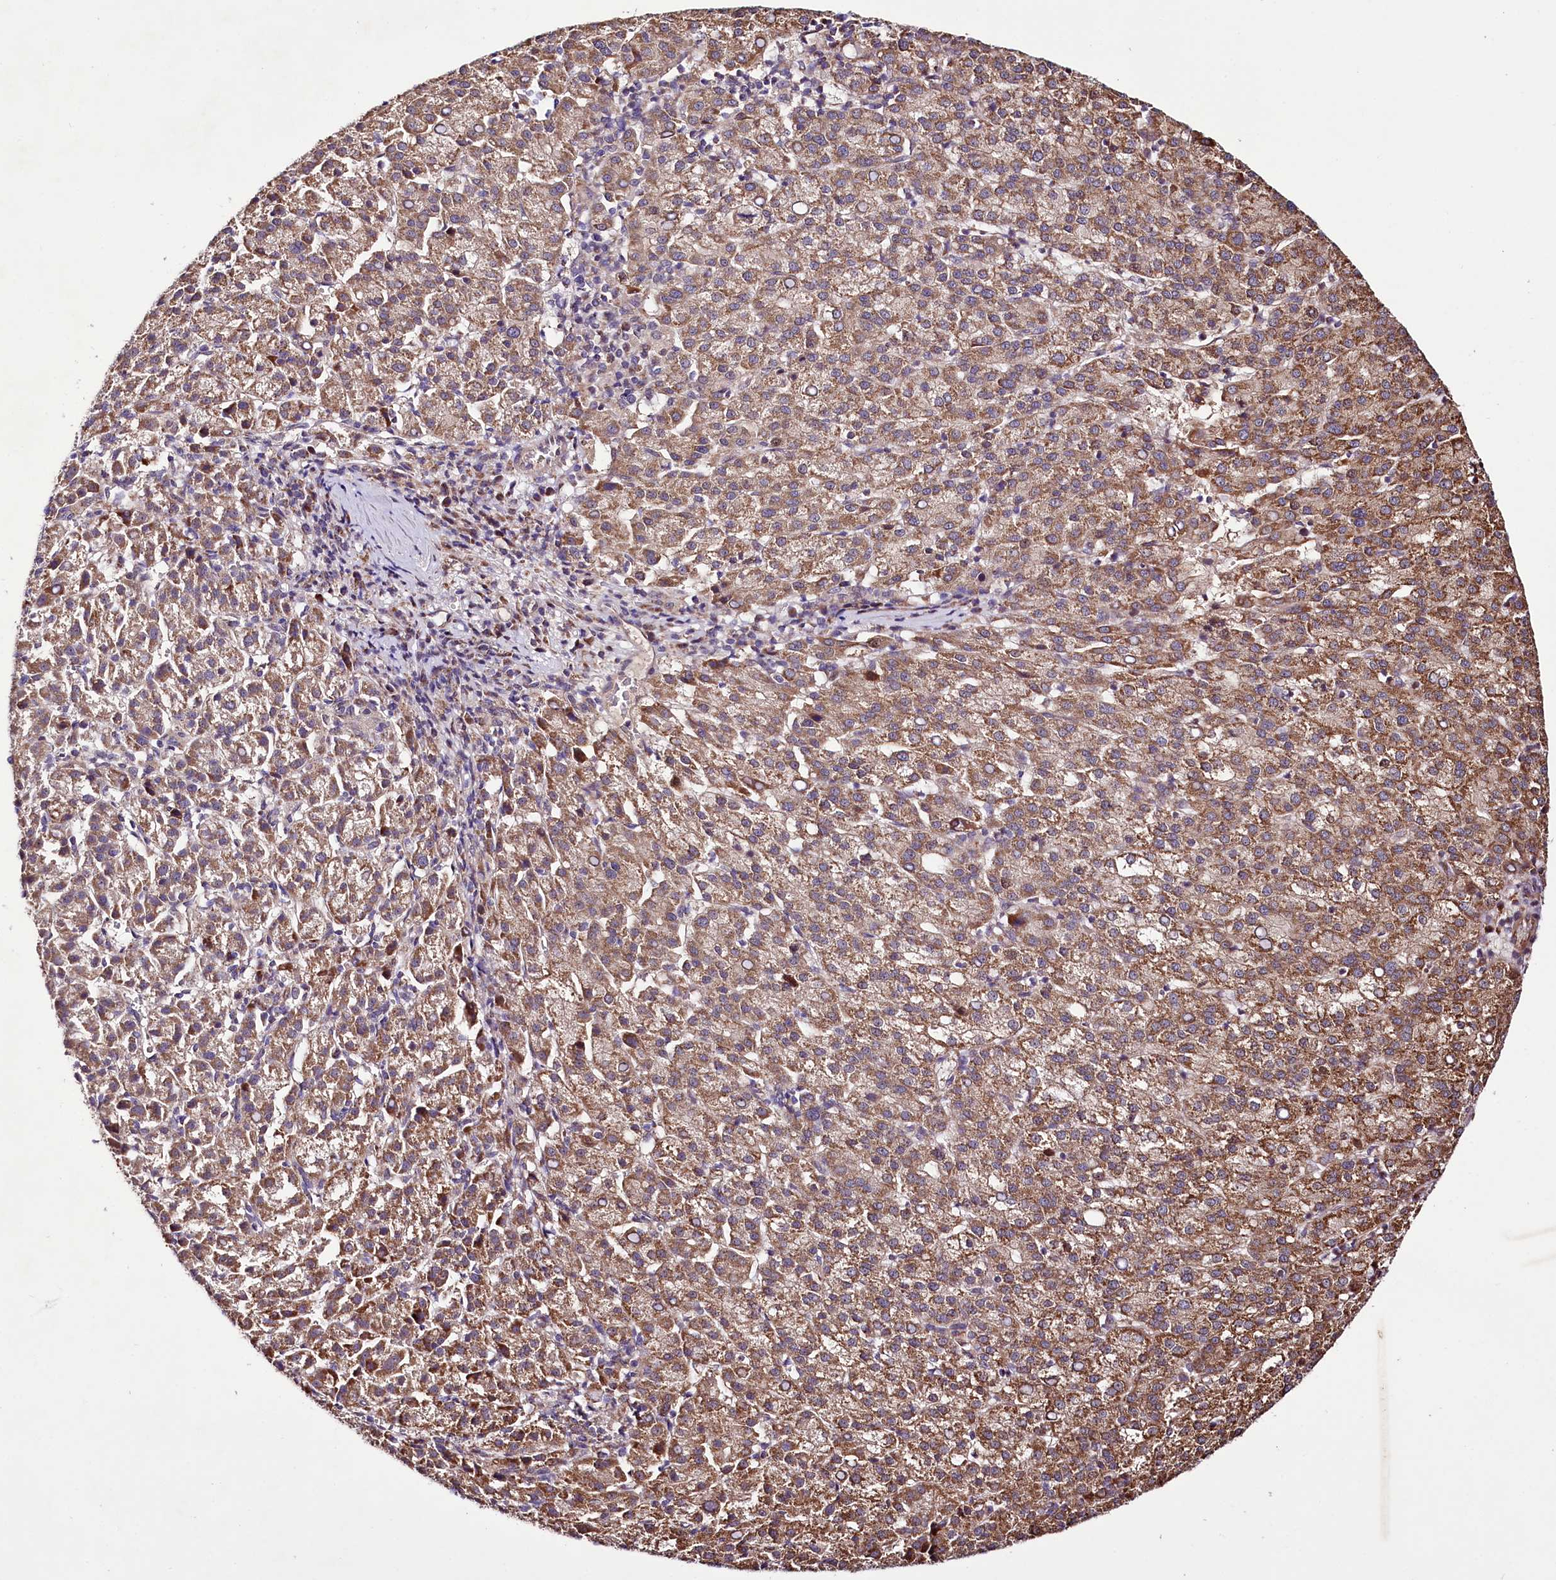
{"staining": {"intensity": "moderate", "quantity": ">75%", "location": "cytoplasmic/membranous"}, "tissue": "liver cancer", "cell_type": "Tumor cells", "image_type": "cancer", "snomed": [{"axis": "morphology", "description": "Carcinoma, Hepatocellular, NOS"}, {"axis": "topography", "description": "Liver"}], "caption": "High-power microscopy captured an IHC image of liver cancer, revealing moderate cytoplasmic/membranous expression in approximately >75% of tumor cells. Using DAB (brown) and hematoxylin (blue) stains, captured at high magnification using brightfield microscopy.", "gene": "ST7", "patient": {"sex": "female", "age": 58}}